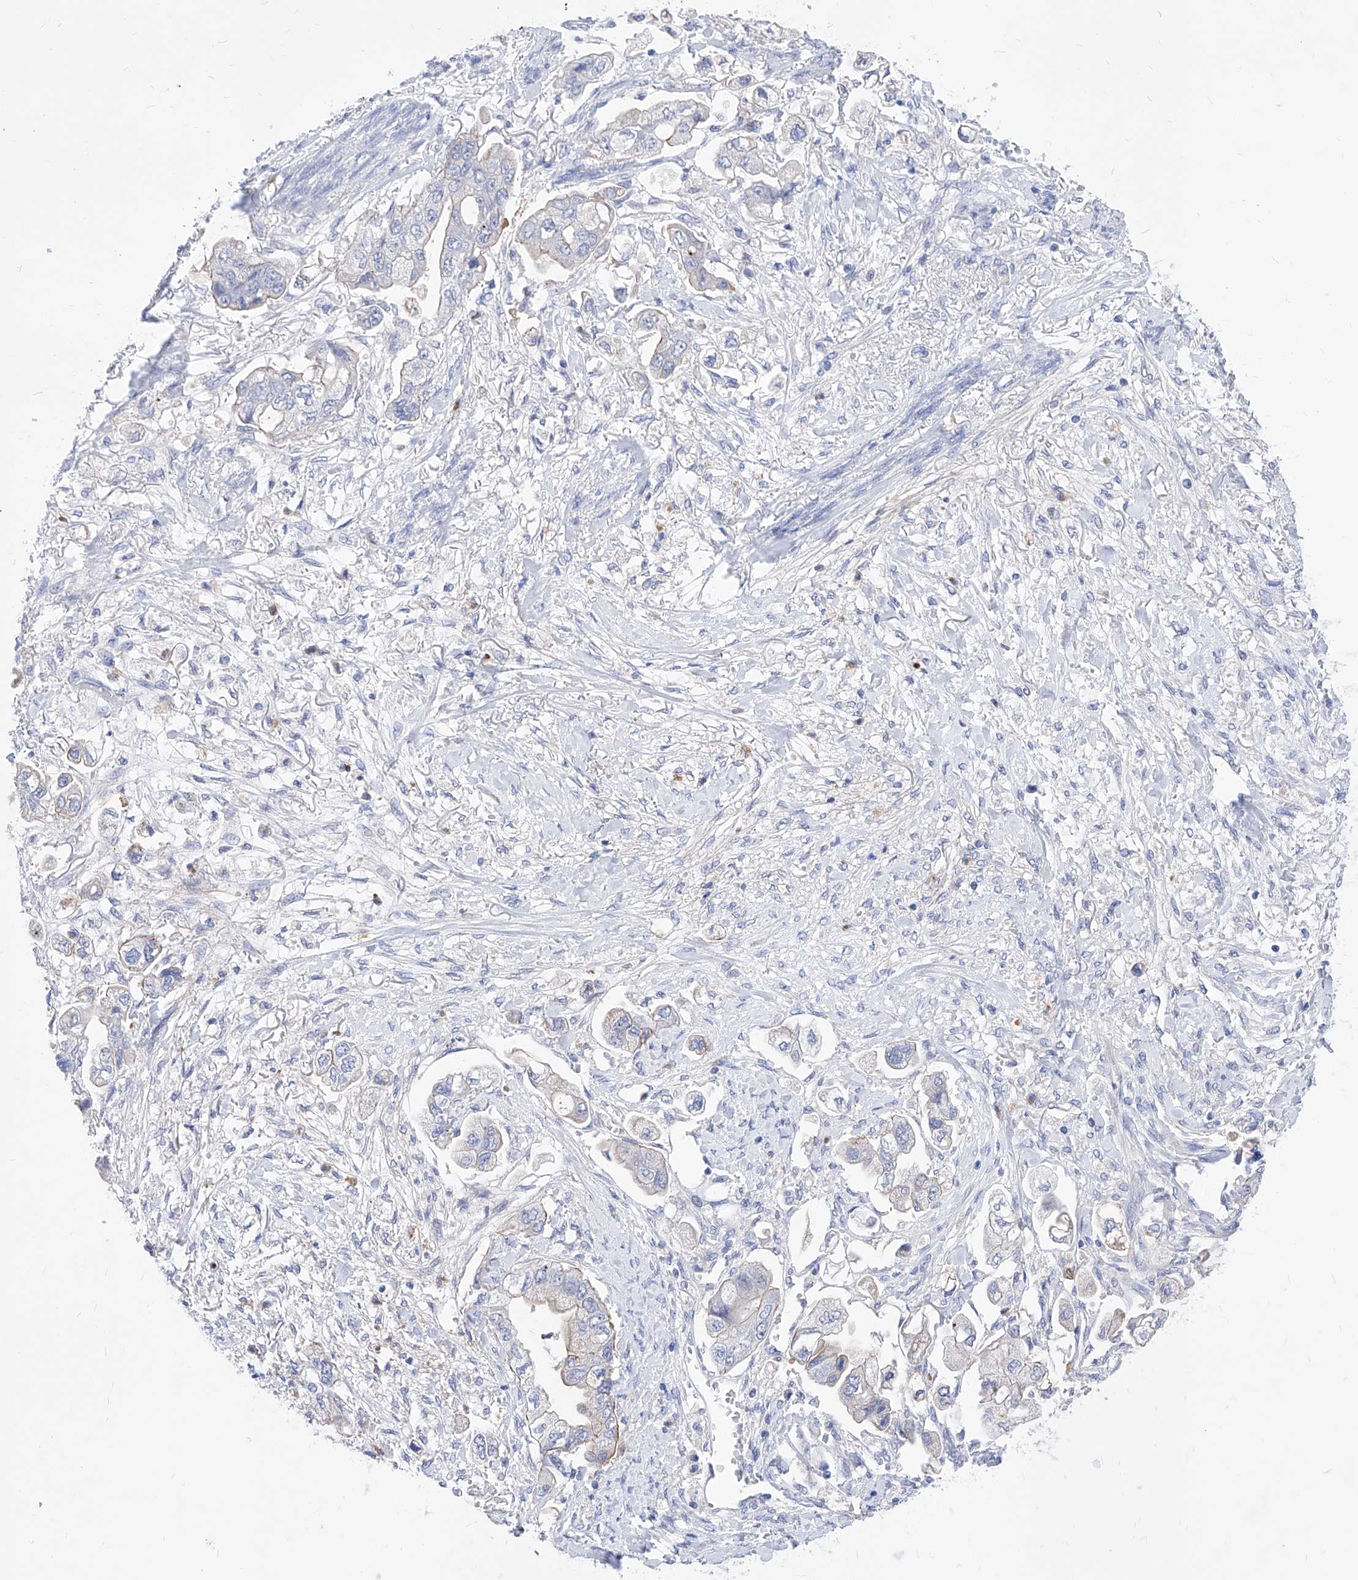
{"staining": {"intensity": "negative", "quantity": "none", "location": "none"}, "tissue": "stomach cancer", "cell_type": "Tumor cells", "image_type": "cancer", "snomed": [{"axis": "morphology", "description": "Adenocarcinoma, NOS"}, {"axis": "topography", "description": "Stomach"}], "caption": "A micrograph of stomach adenocarcinoma stained for a protein displays no brown staining in tumor cells.", "gene": "VAX1", "patient": {"sex": "male", "age": 62}}